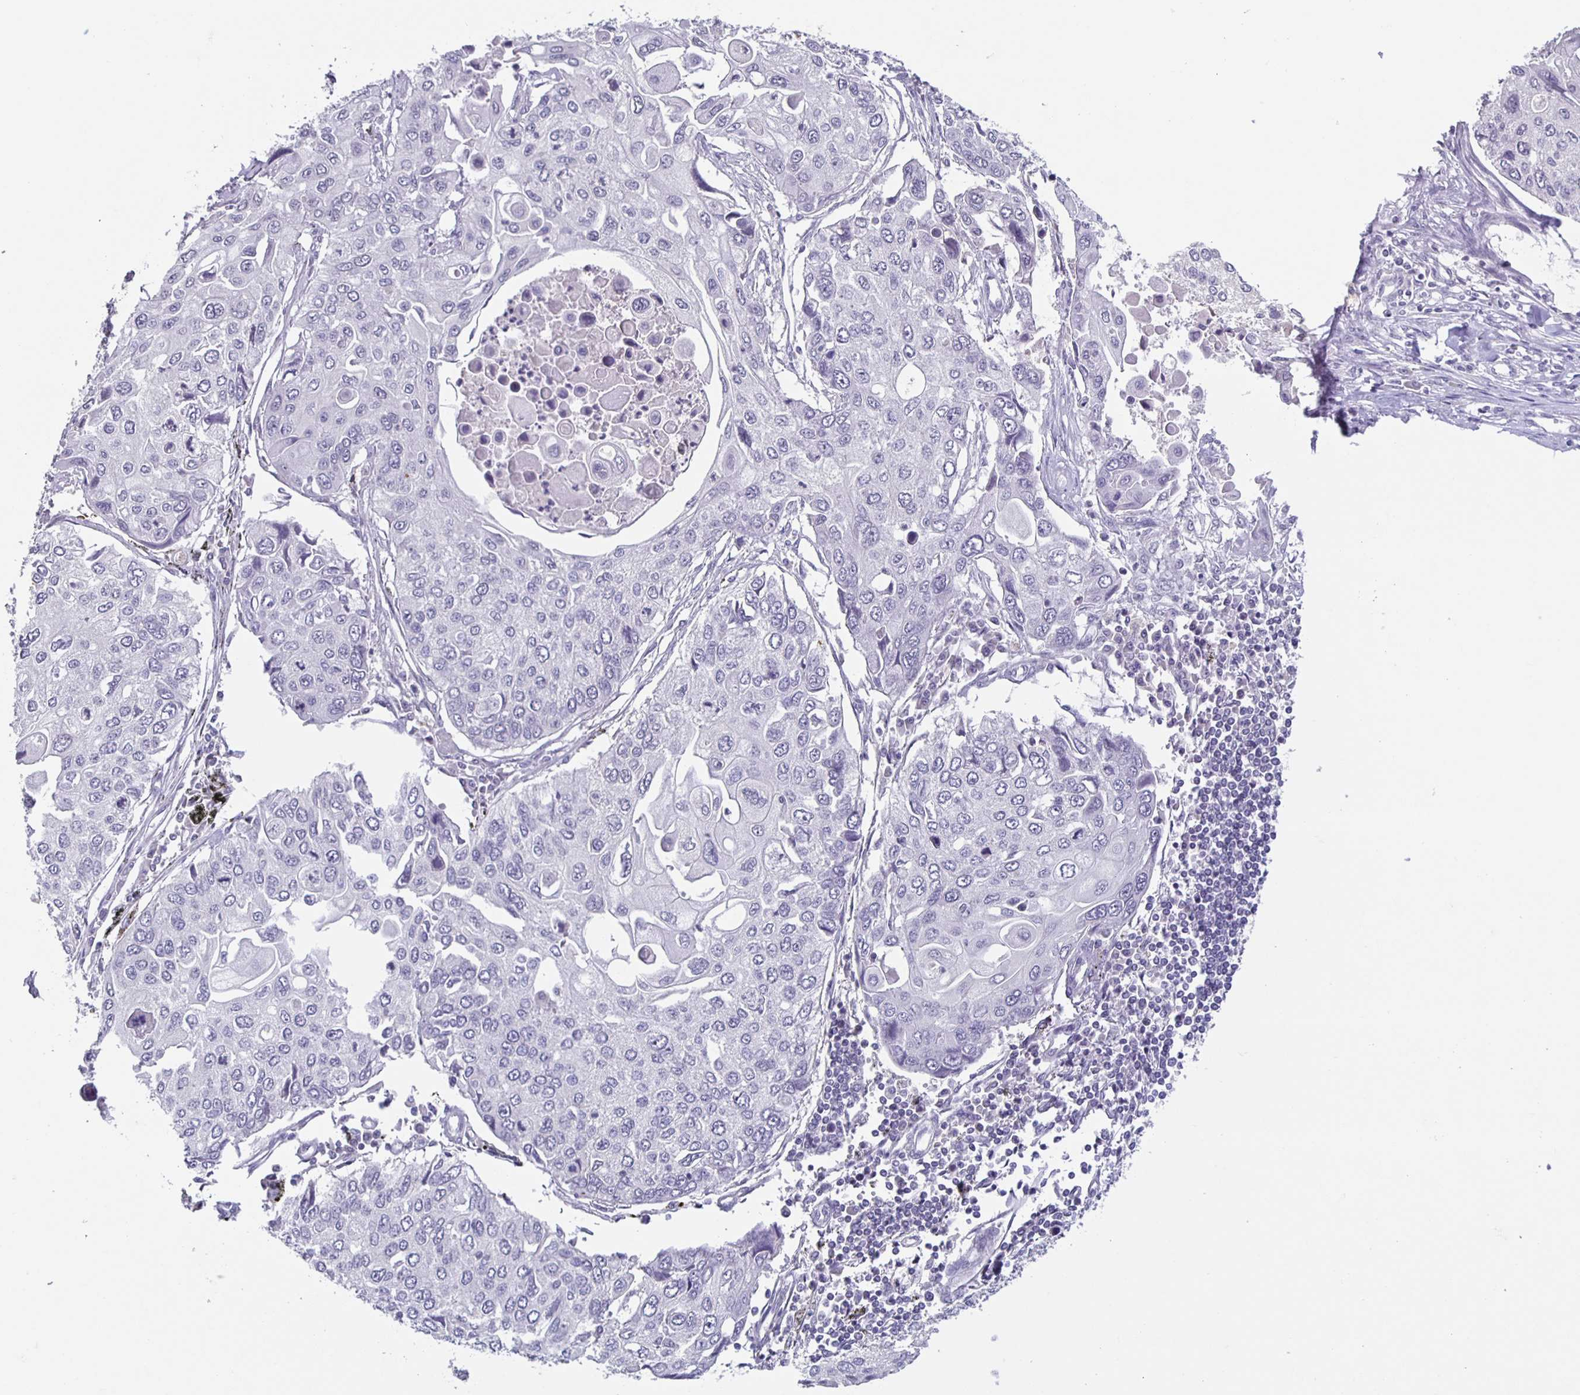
{"staining": {"intensity": "negative", "quantity": "none", "location": "none"}, "tissue": "lung cancer", "cell_type": "Tumor cells", "image_type": "cancer", "snomed": [{"axis": "morphology", "description": "Squamous cell carcinoma, NOS"}, {"axis": "morphology", "description": "Squamous cell carcinoma, metastatic, NOS"}, {"axis": "topography", "description": "Lung"}], "caption": "IHC photomicrograph of neoplastic tissue: lung cancer stained with DAB reveals no significant protein expression in tumor cells.", "gene": "INSL5", "patient": {"sex": "male", "age": 63}}